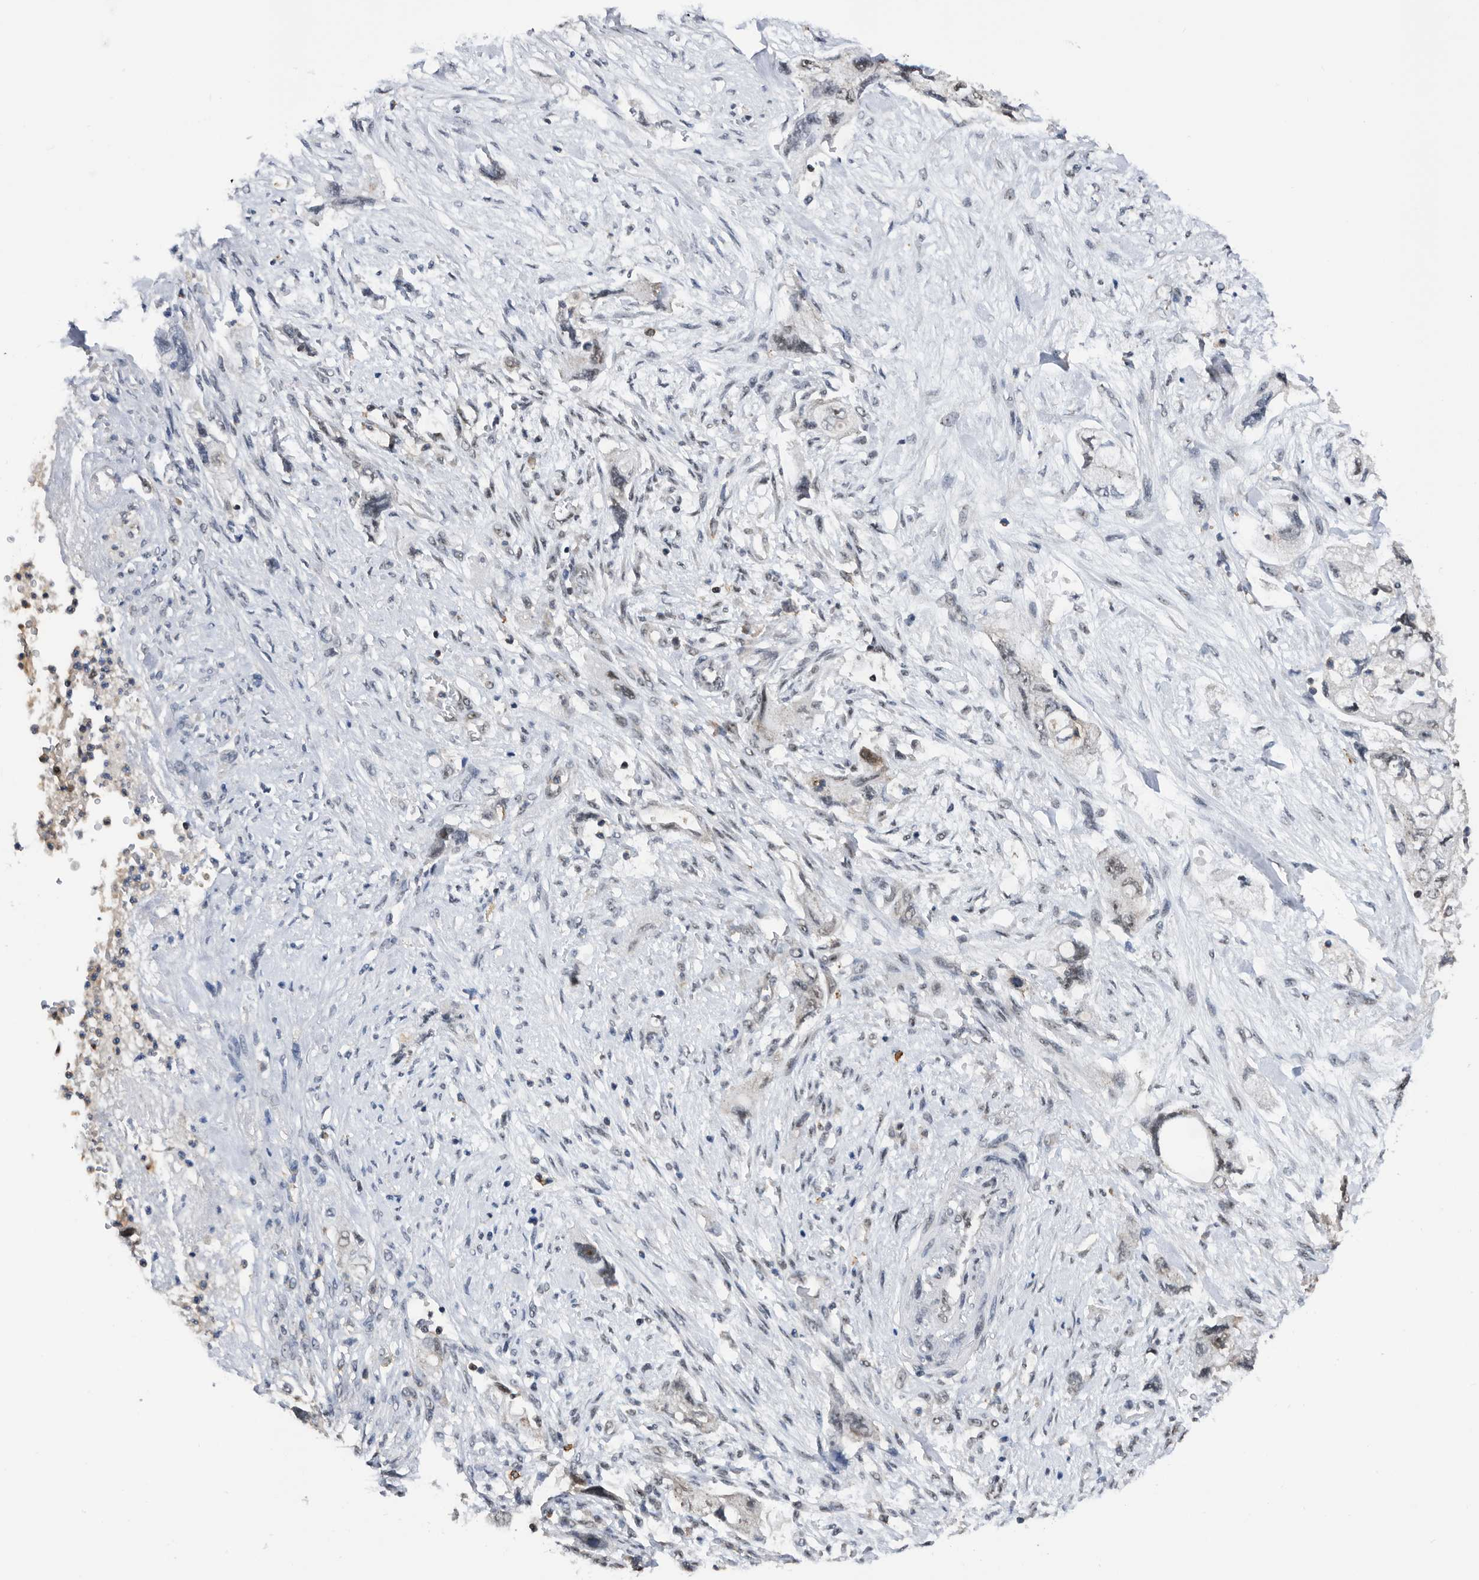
{"staining": {"intensity": "negative", "quantity": "none", "location": "none"}, "tissue": "pancreatic cancer", "cell_type": "Tumor cells", "image_type": "cancer", "snomed": [{"axis": "morphology", "description": "Adenocarcinoma, NOS"}, {"axis": "topography", "description": "Pancreas"}], "caption": "Immunohistochemistry of pancreatic cancer exhibits no staining in tumor cells.", "gene": "ZNF260", "patient": {"sex": "female", "age": 73}}